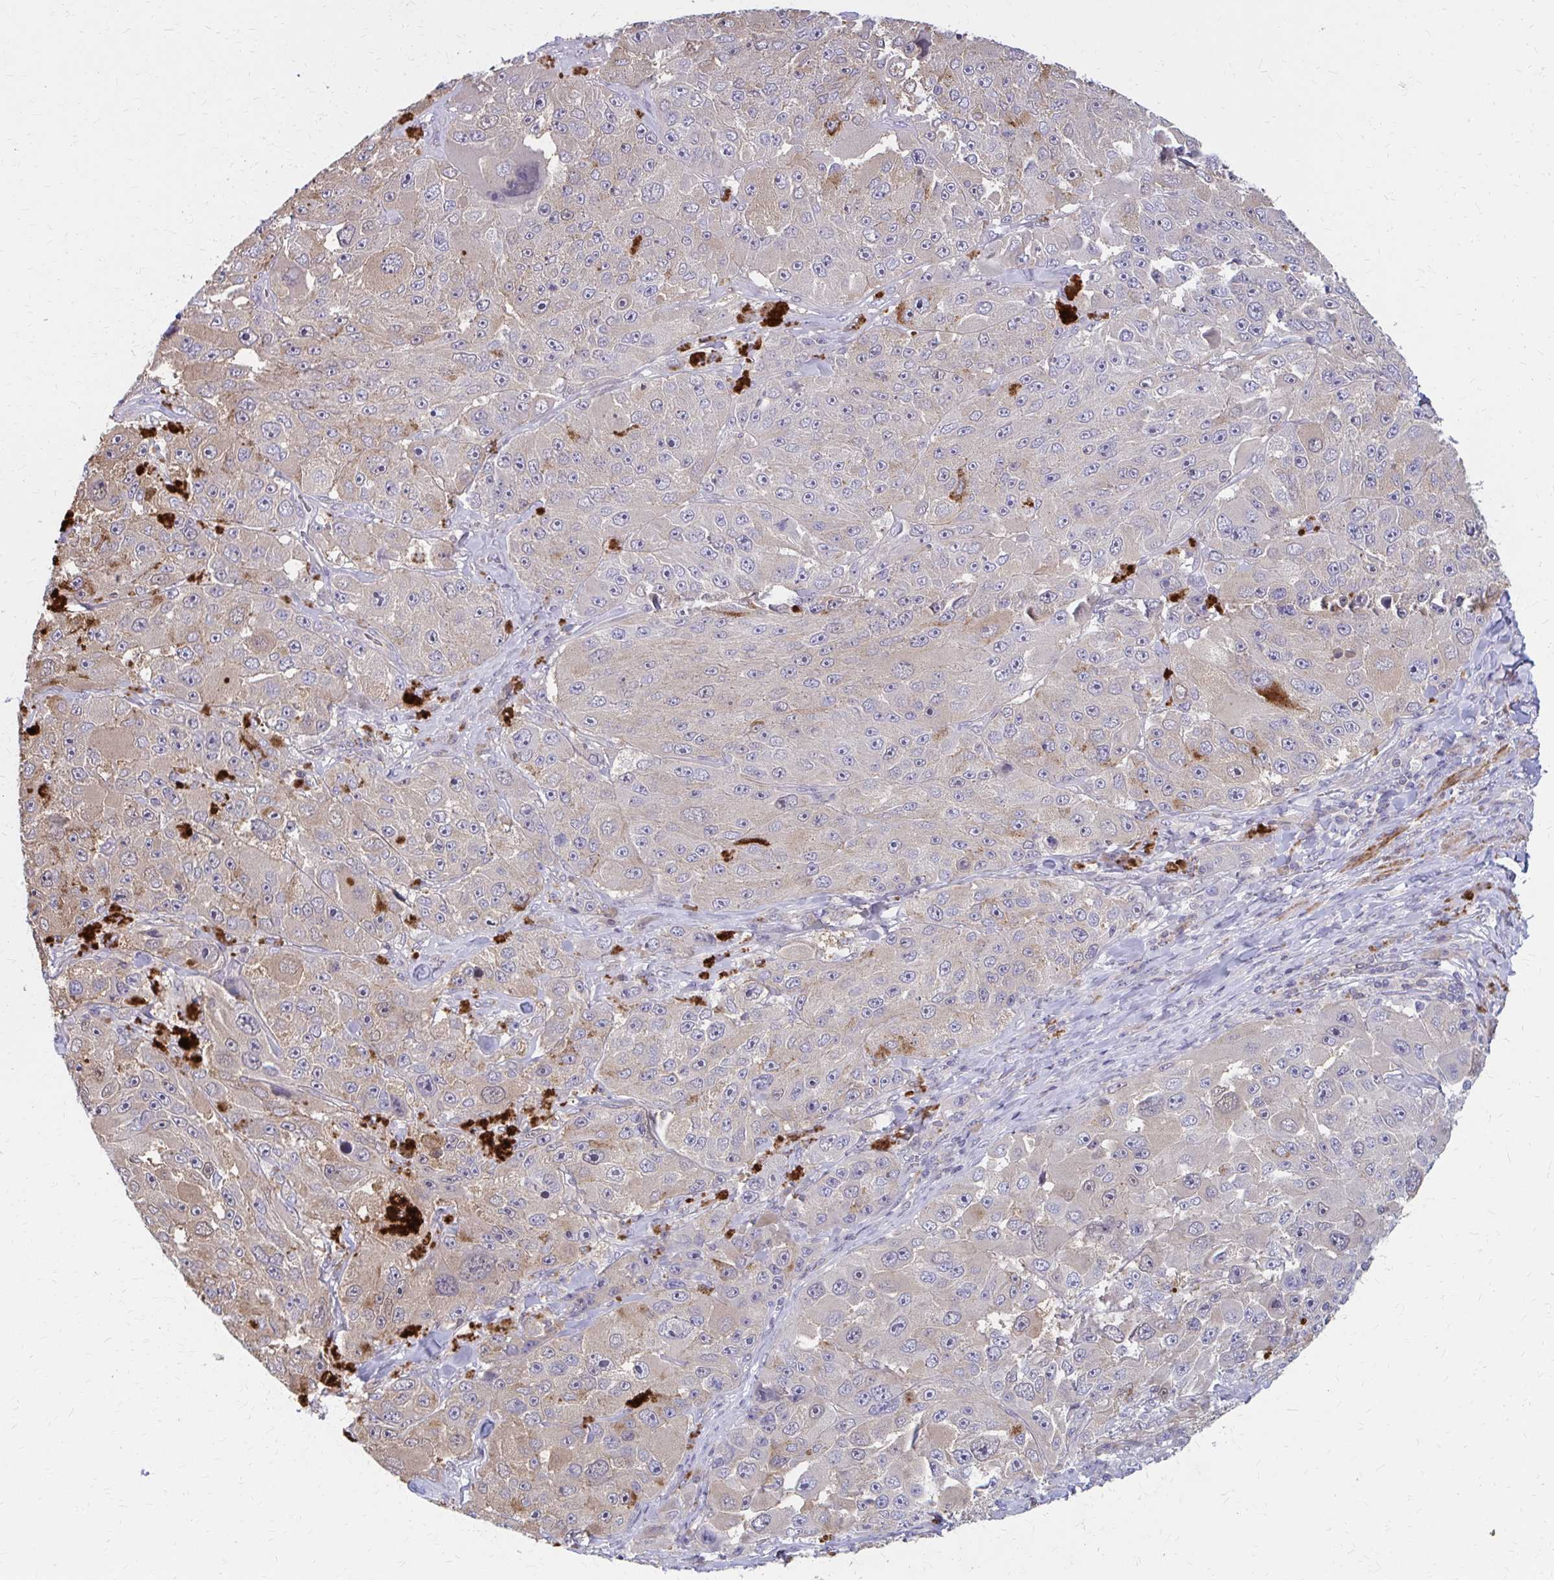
{"staining": {"intensity": "weak", "quantity": "25%-75%", "location": "cytoplasmic/membranous,nuclear"}, "tissue": "melanoma", "cell_type": "Tumor cells", "image_type": "cancer", "snomed": [{"axis": "morphology", "description": "Malignant melanoma, Metastatic site"}, {"axis": "topography", "description": "Lymph node"}], "caption": "Melanoma tissue reveals weak cytoplasmic/membranous and nuclear positivity in approximately 25%-75% of tumor cells The protein of interest is shown in brown color, while the nuclei are stained blue.", "gene": "IFI44L", "patient": {"sex": "male", "age": 62}}